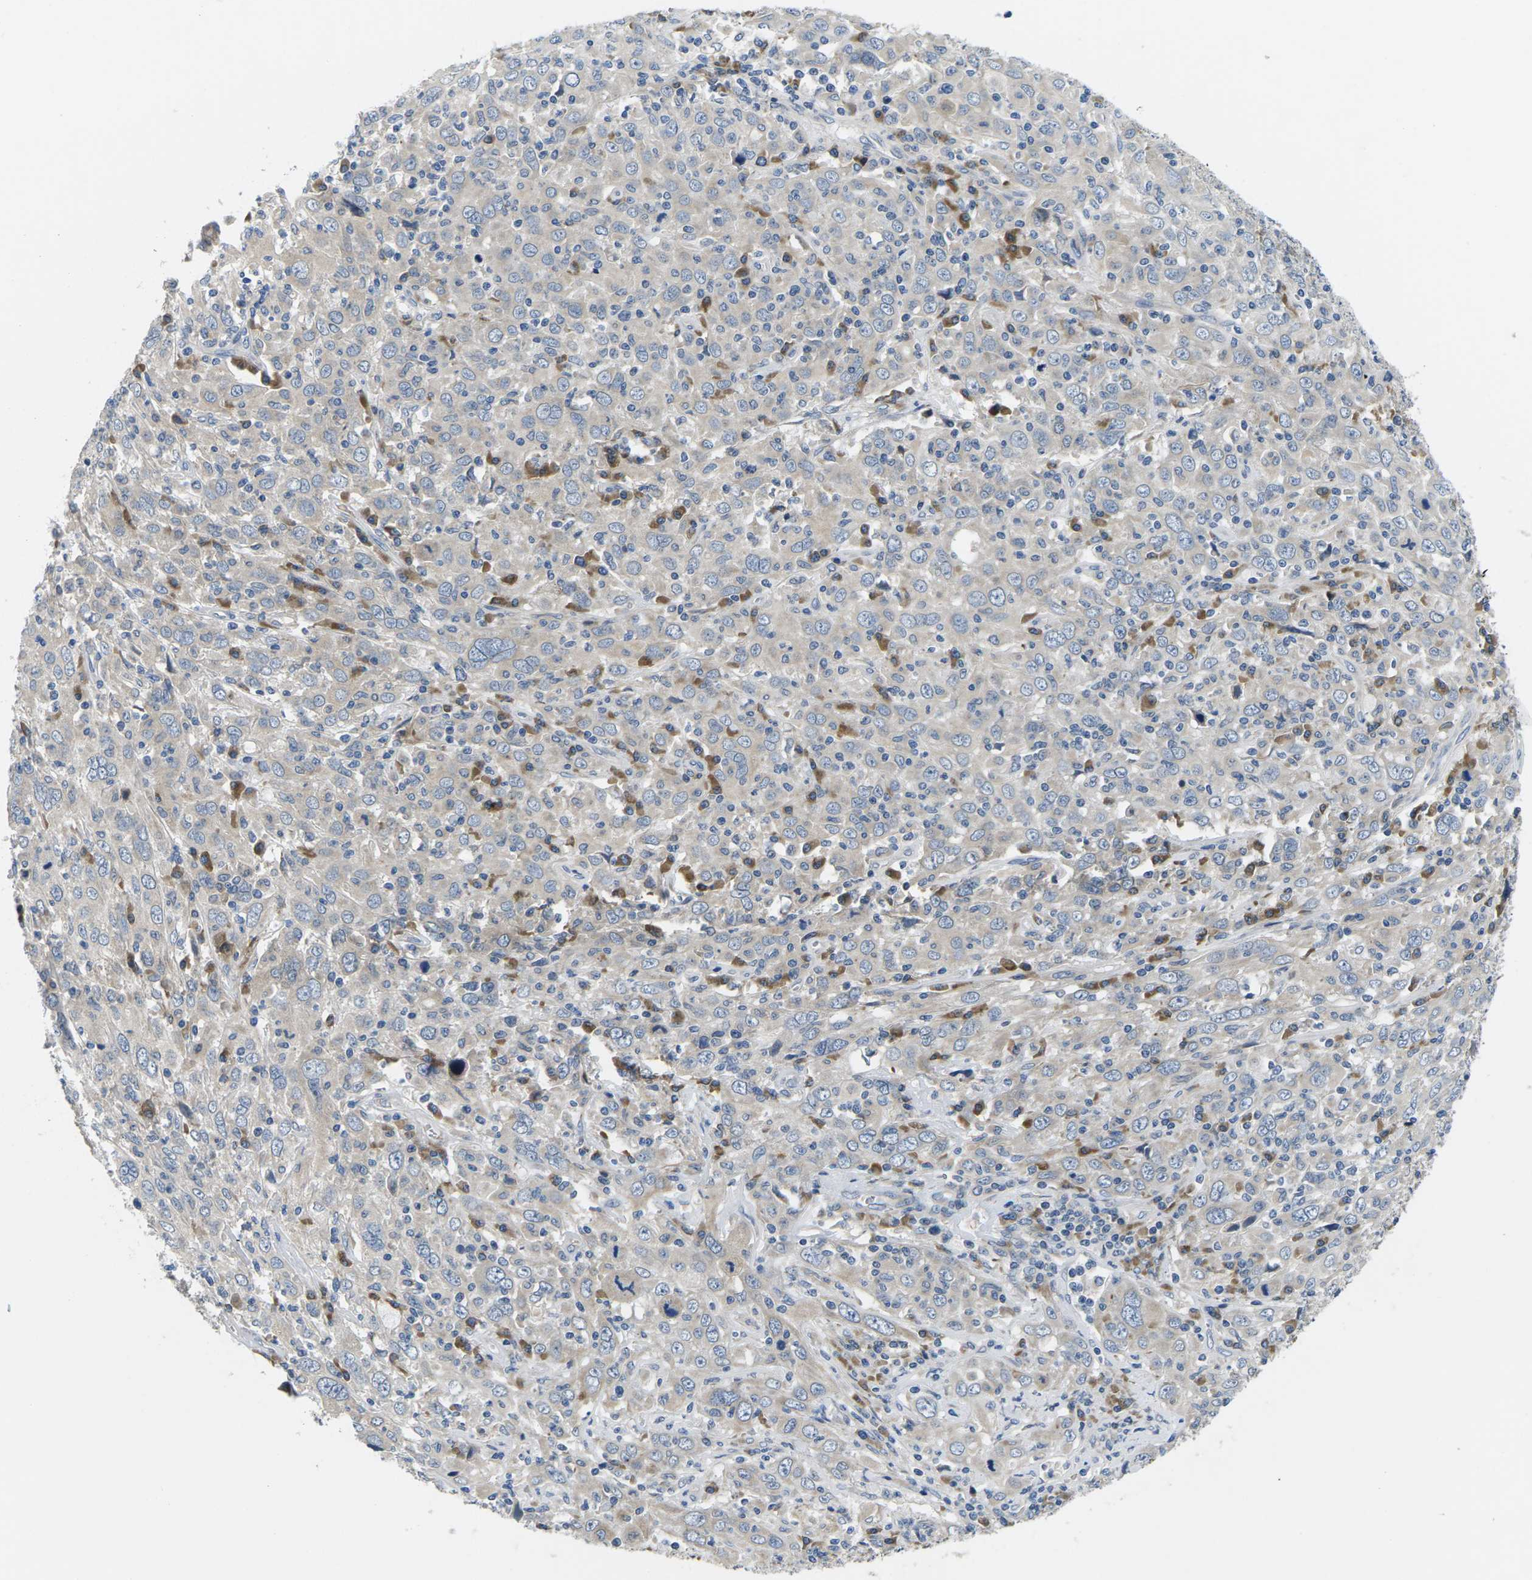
{"staining": {"intensity": "negative", "quantity": "none", "location": "none"}, "tissue": "cervical cancer", "cell_type": "Tumor cells", "image_type": "cancer", "snomed": [{"axis": "morphology", "description": "Squamous cell carcinoma, NOS"}, {"axis": "topography", "description": "Cervix"}], "caption": "Immunohistochemistry of cervical cancer displays no positivity in tumor cells.", "gene": "ERGIC3", "patient": {"sex": "female", "age": 46}}